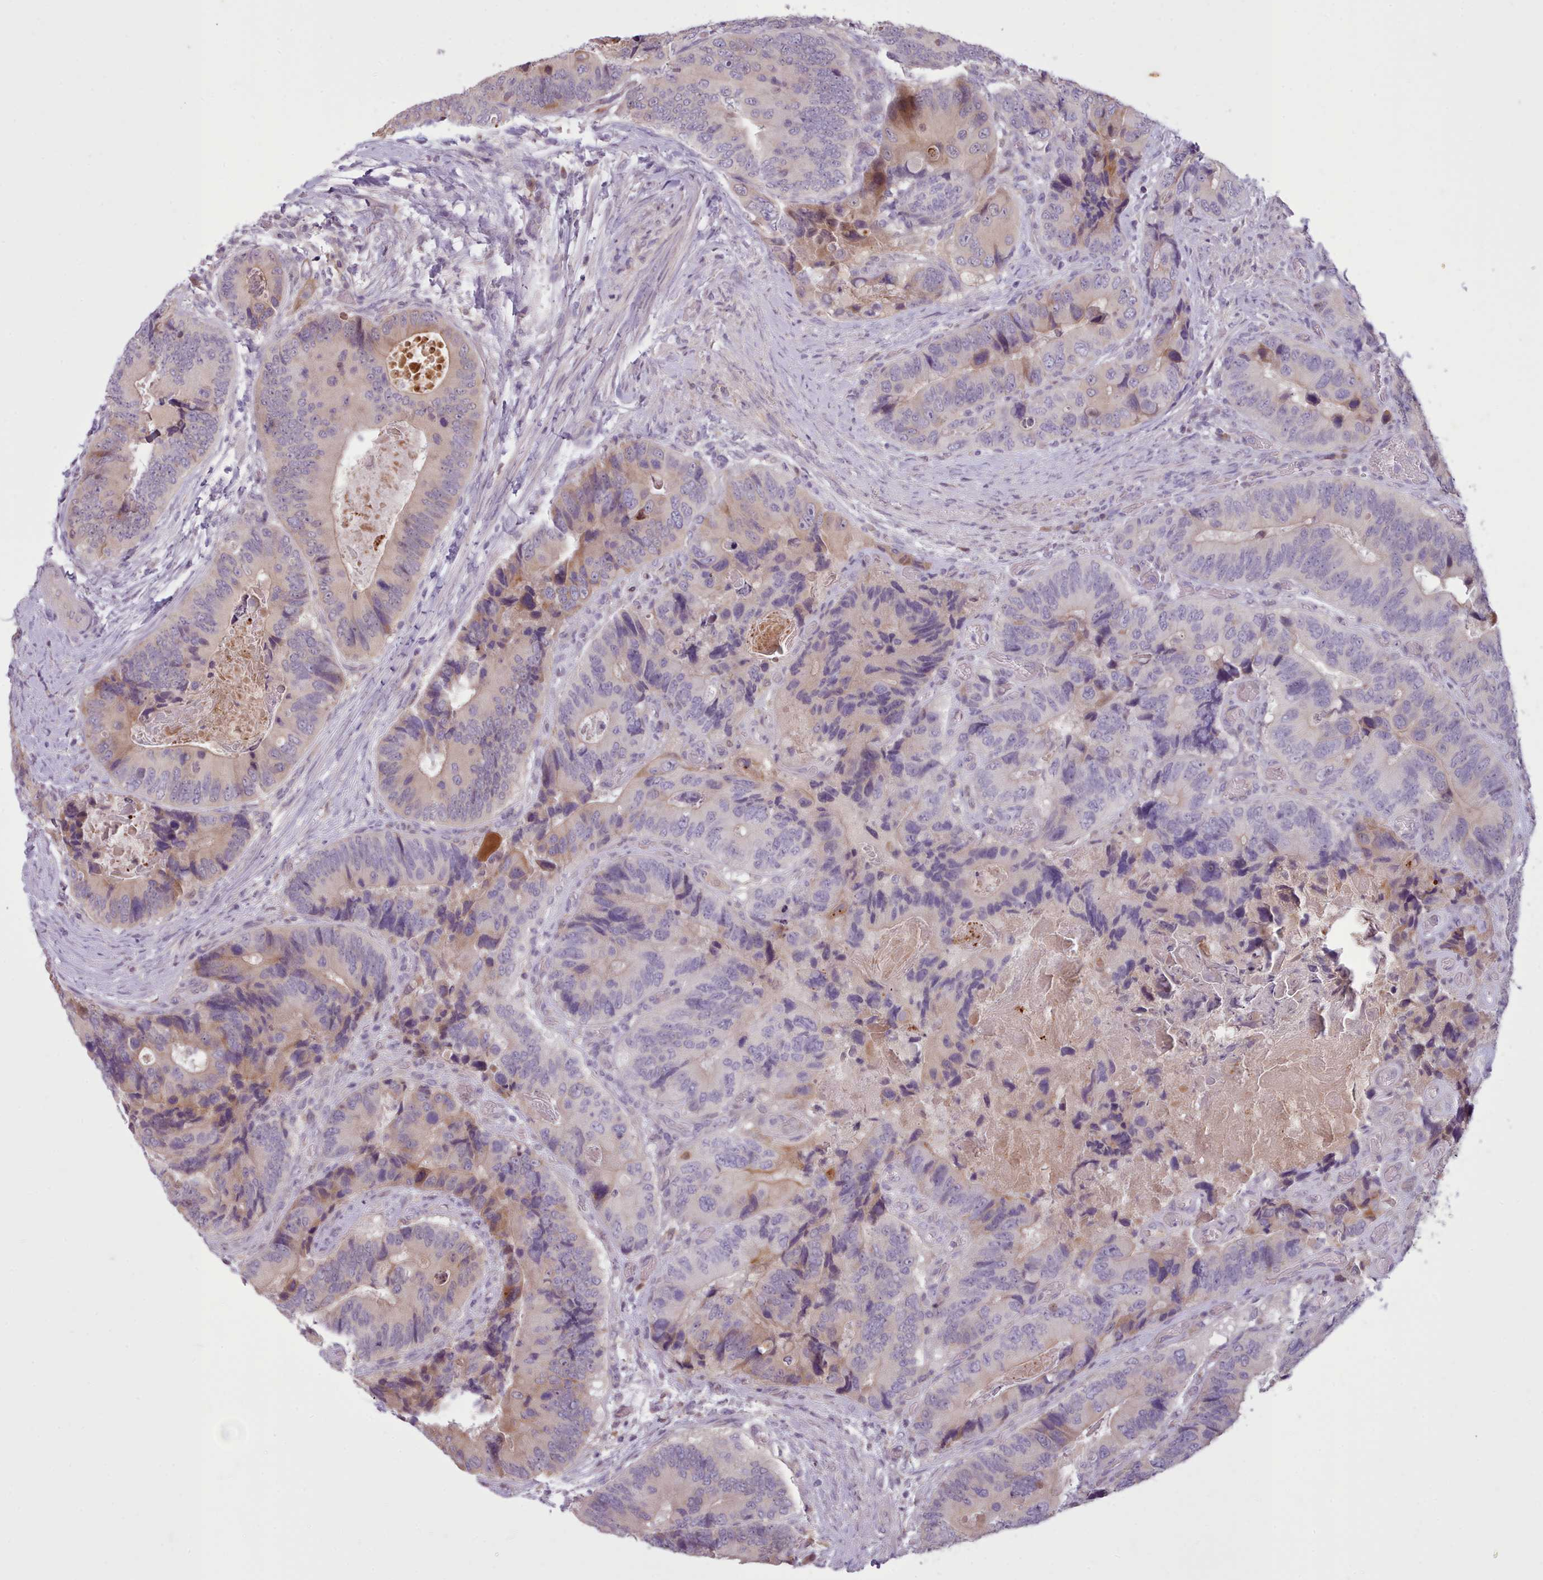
{"staining": {"intensity": "weak", "quantity": "<25%", "location": "cytoplasmic/membranous"}, "tissue": "colorectal cancer", "cell_type": "Tumor cells", "image_type": "cancer", "snomed": [{"axis": "morphology", "description": "Adenocarcinoma, NOS"}, {"axis": "topography", "description": "Colon"}], "caption": "Tumor cells show no significant staining in adenocarcinoma (colorectal). Nuclei are stained in blue.", "gene": "NMRK1", "patient": {"sex": "male", "age": 84}}